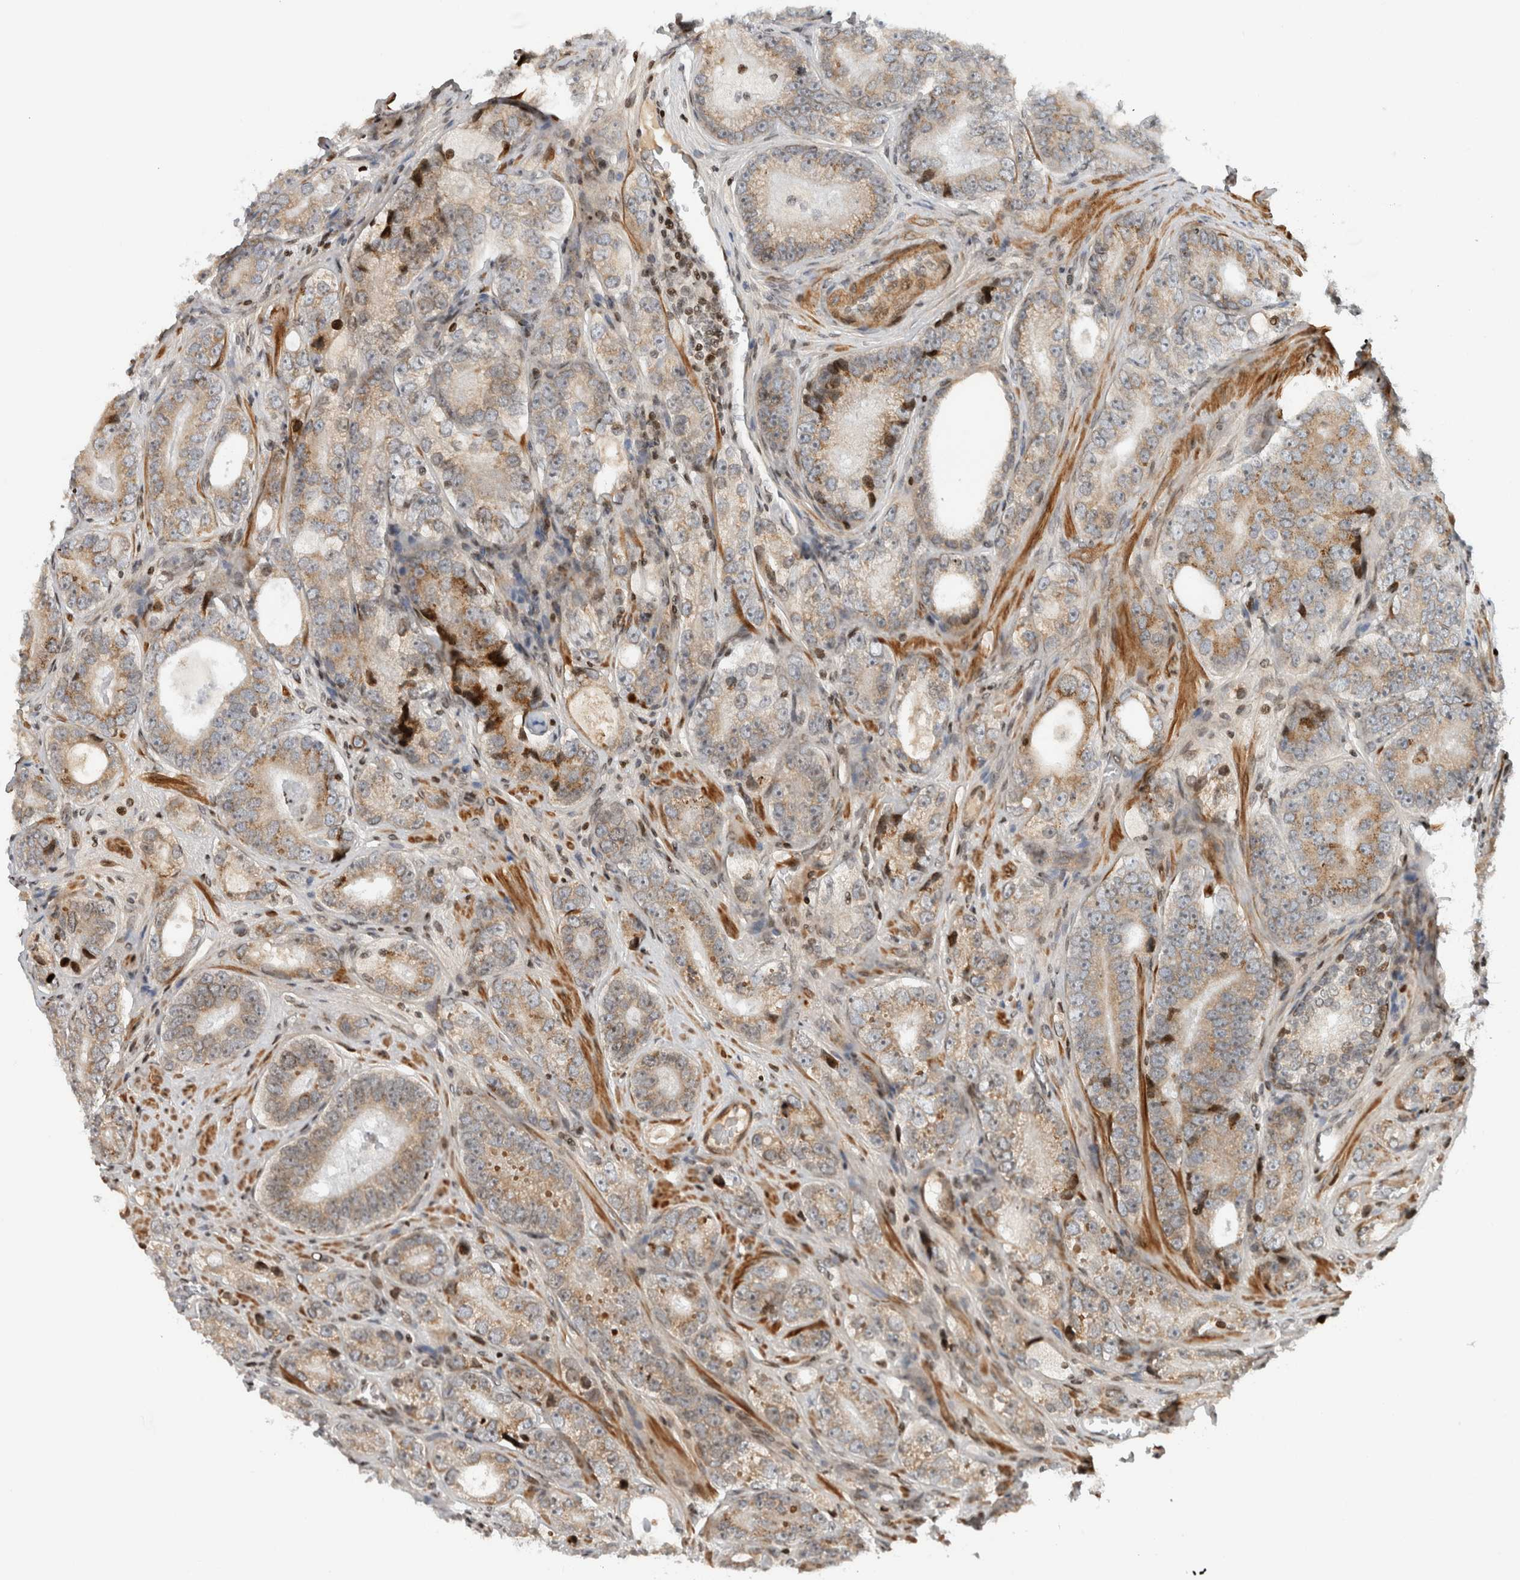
{"staining": {"intensity": "weak", "quantity": "25%-75%", "location": "cytoplasmic/membranous"}, "tissue": "prostate cancer", "cell_type": "Tumor cells", "image_type": "cancer", "snomed": [{"axis": "morphology", "description": "Adenocarcinoma, High grade"}, {"axis": "topography", "description": "Prostate"}], "caption": "Prostate cancer (high-grade adenocarcinoma) stained for a protein (brown) exhibits weak cytoplasmic/membranous positive staining in about 25%-75% of tumor cells.", "gene": "GINS4", "patient": {"sex": "male", "age": 56}}